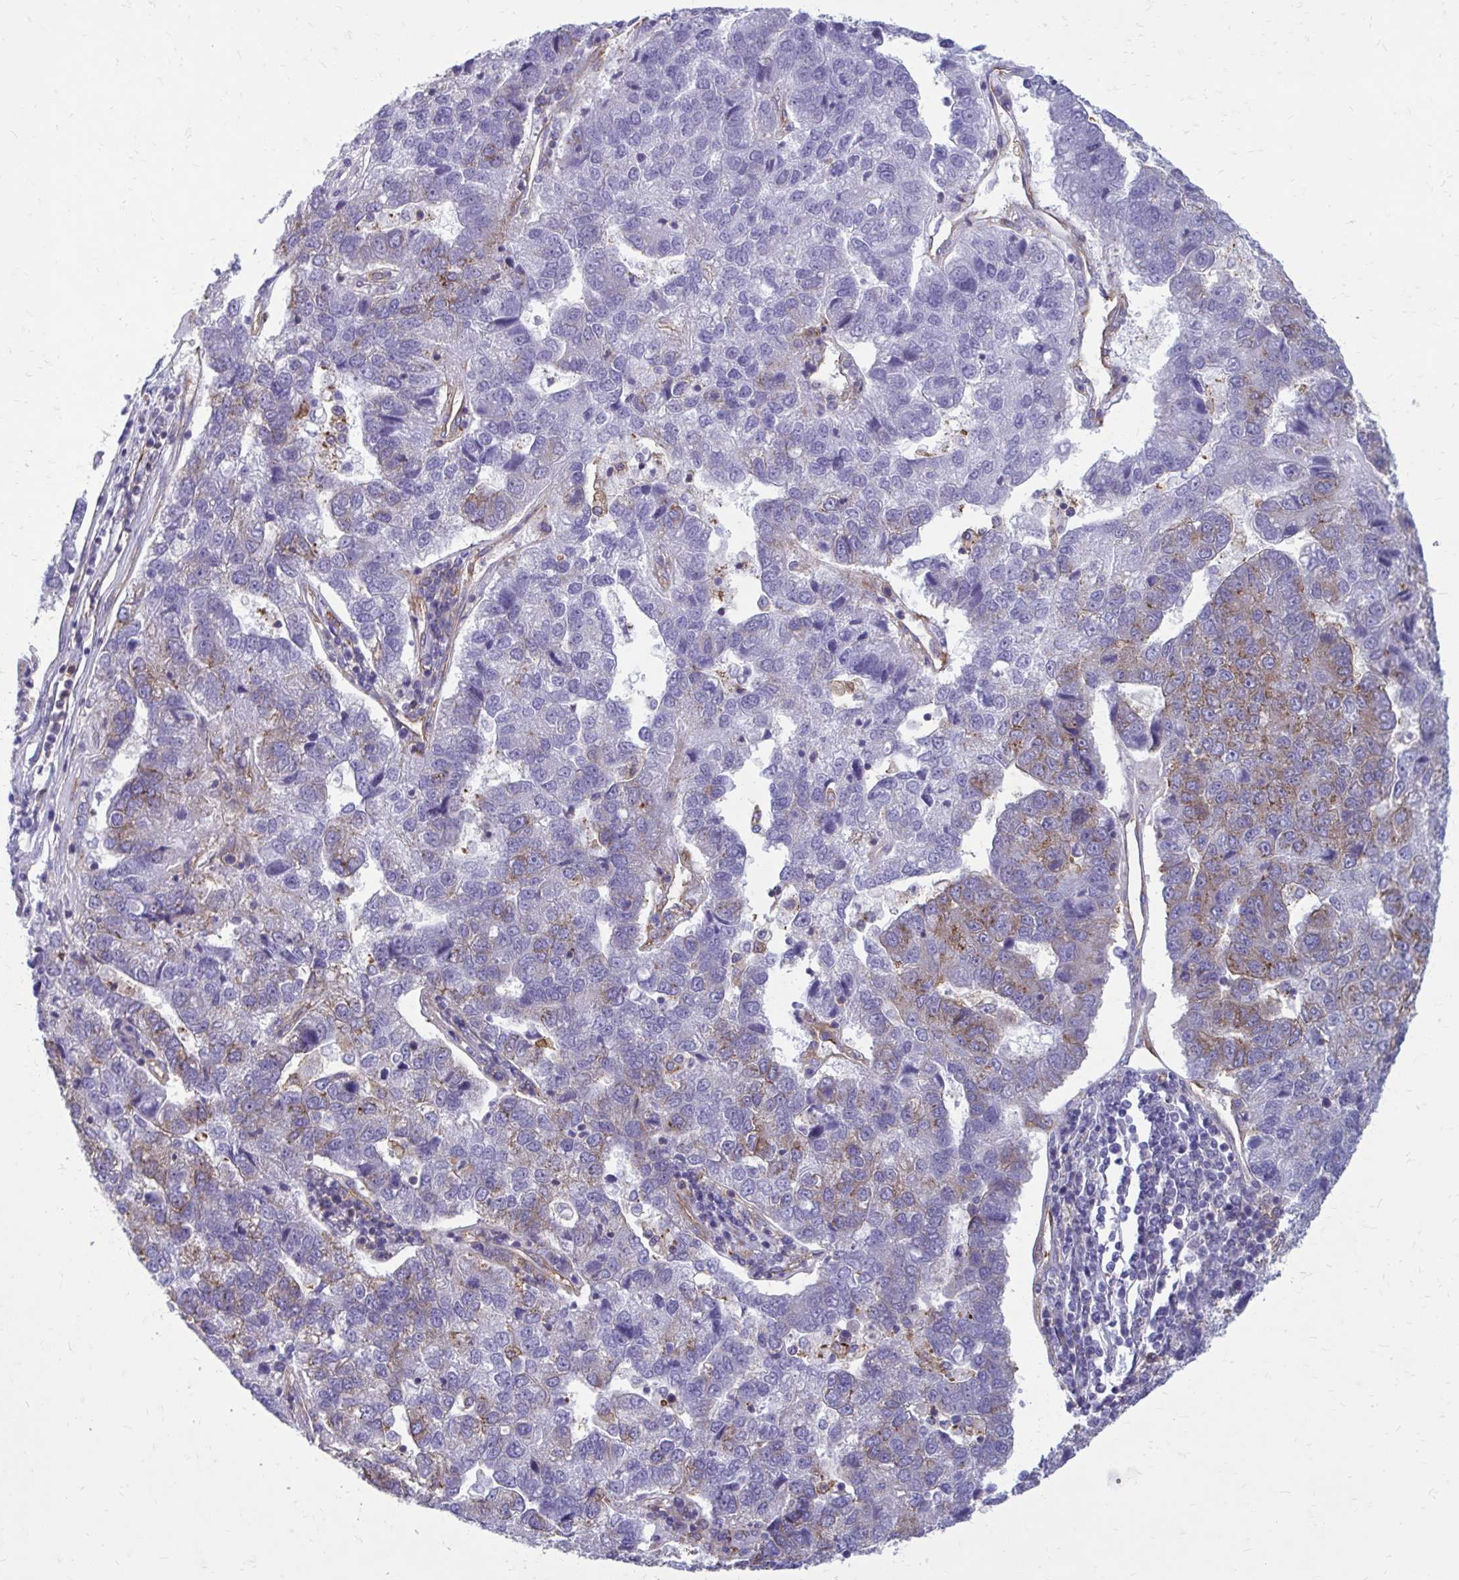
{"staining": {"intensity": "weak", "quantity": "<25%", "location": "cytoplasmic/membranous"}, "tissue": "pancreatic cancer", "cell_type": "Tumor cells", "image_type": "cancer", "snomed": [{"axis": "morphology", "description": "Adenocarcinoma, NOS"}, {"axis": "topography", "description": "Pancreas"}], "caption": "IHC image of pancreatic cancer stained for a protein (brown), which reveals no positivity in tumor cells.", "gene": "CLTA", "patient": {"sex": "female", "age": 61}}